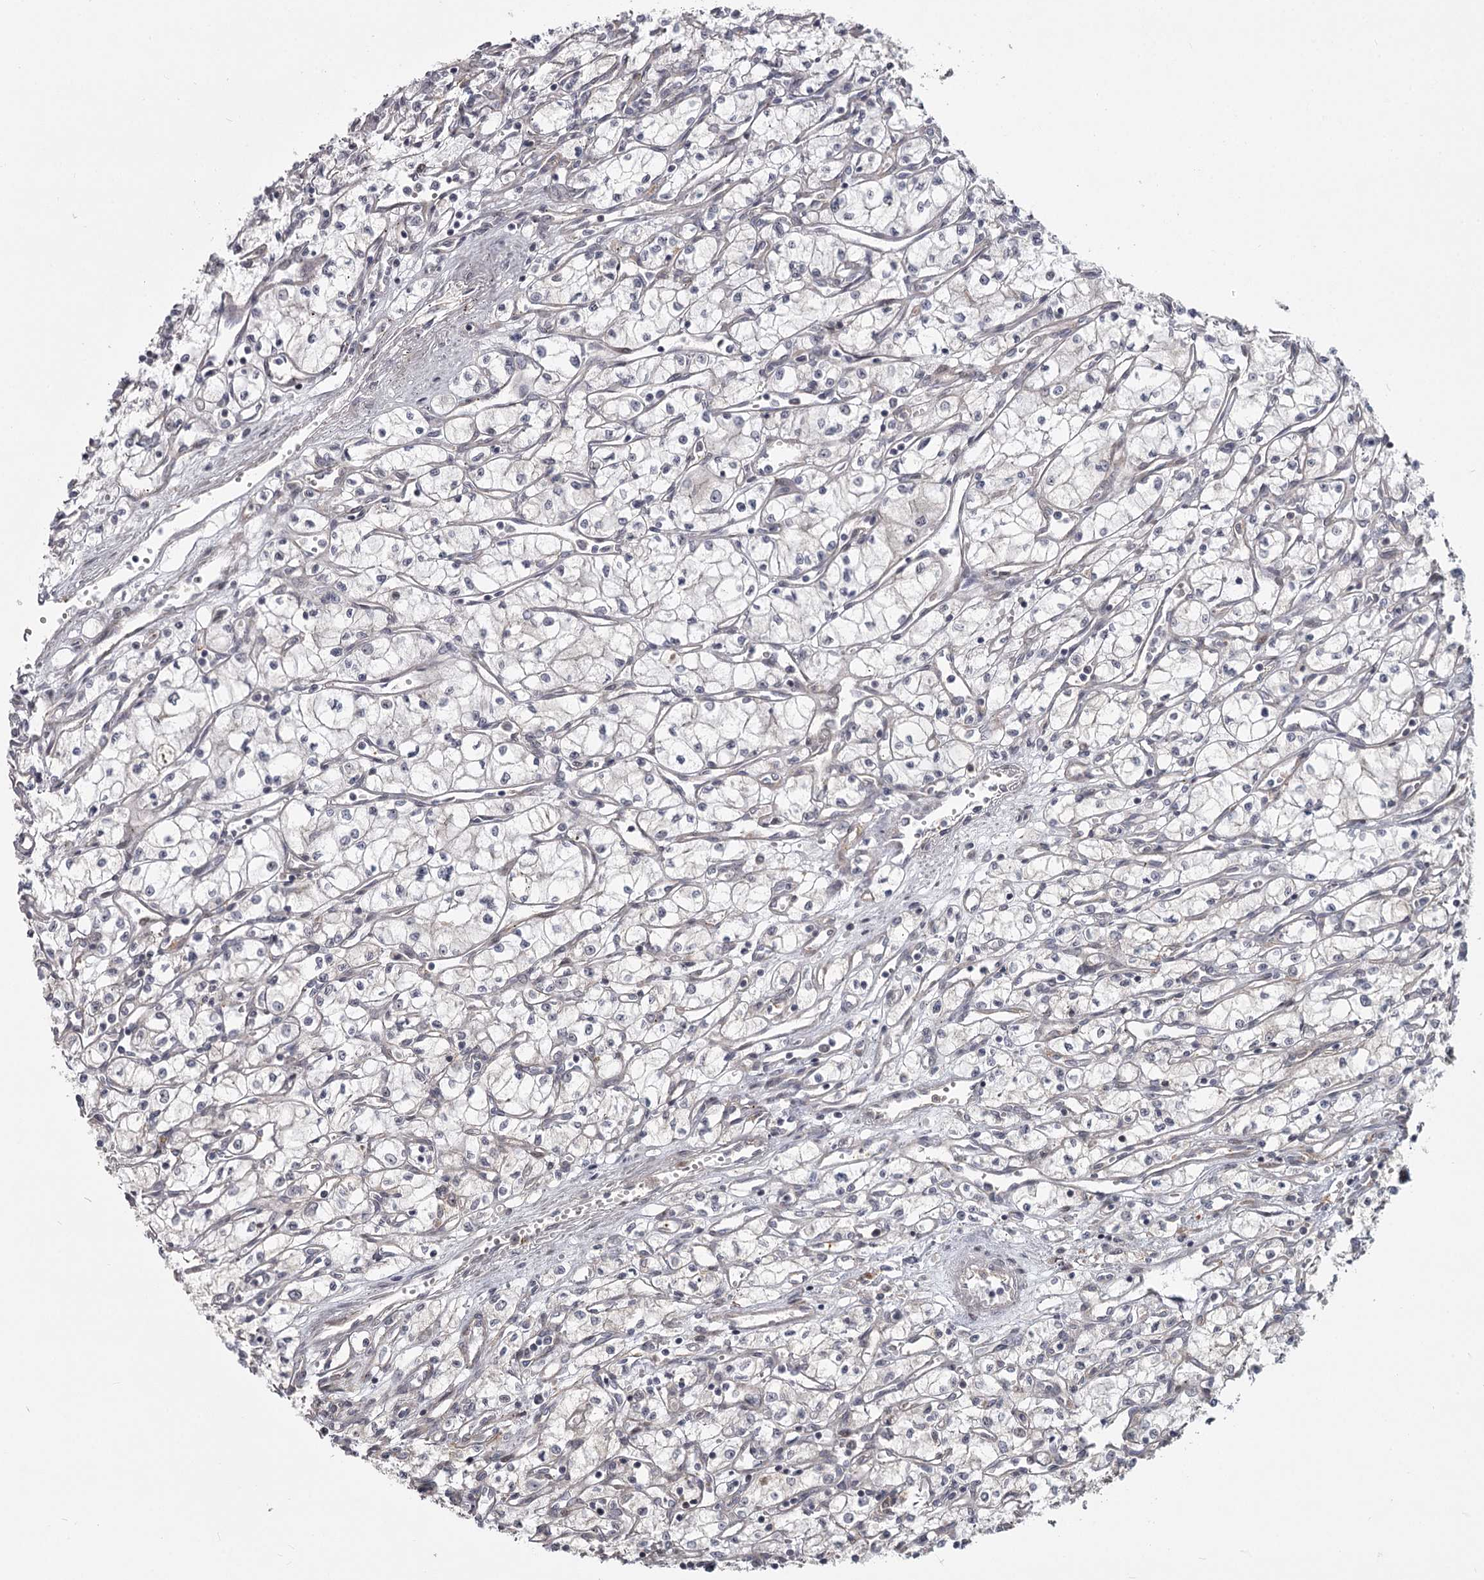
{"staining": {"intensity": "negative", "quantity": "none", "location": "none"}, "tissue": "renal cancer", "cell_type": "Tumor cells", "image_type": "cancer", "snomed": [{"axis": "morphology", "description": "Adenocarcinoma, NOS"}, {"axis": "topography", "description": "Kidney"}], "caption": "Immunohistochemical staining of human renal cancer exhibits no significant staining in tumor cells.", "gene": "CCNG2", "patient": {"sex": "male", "age": 59}}